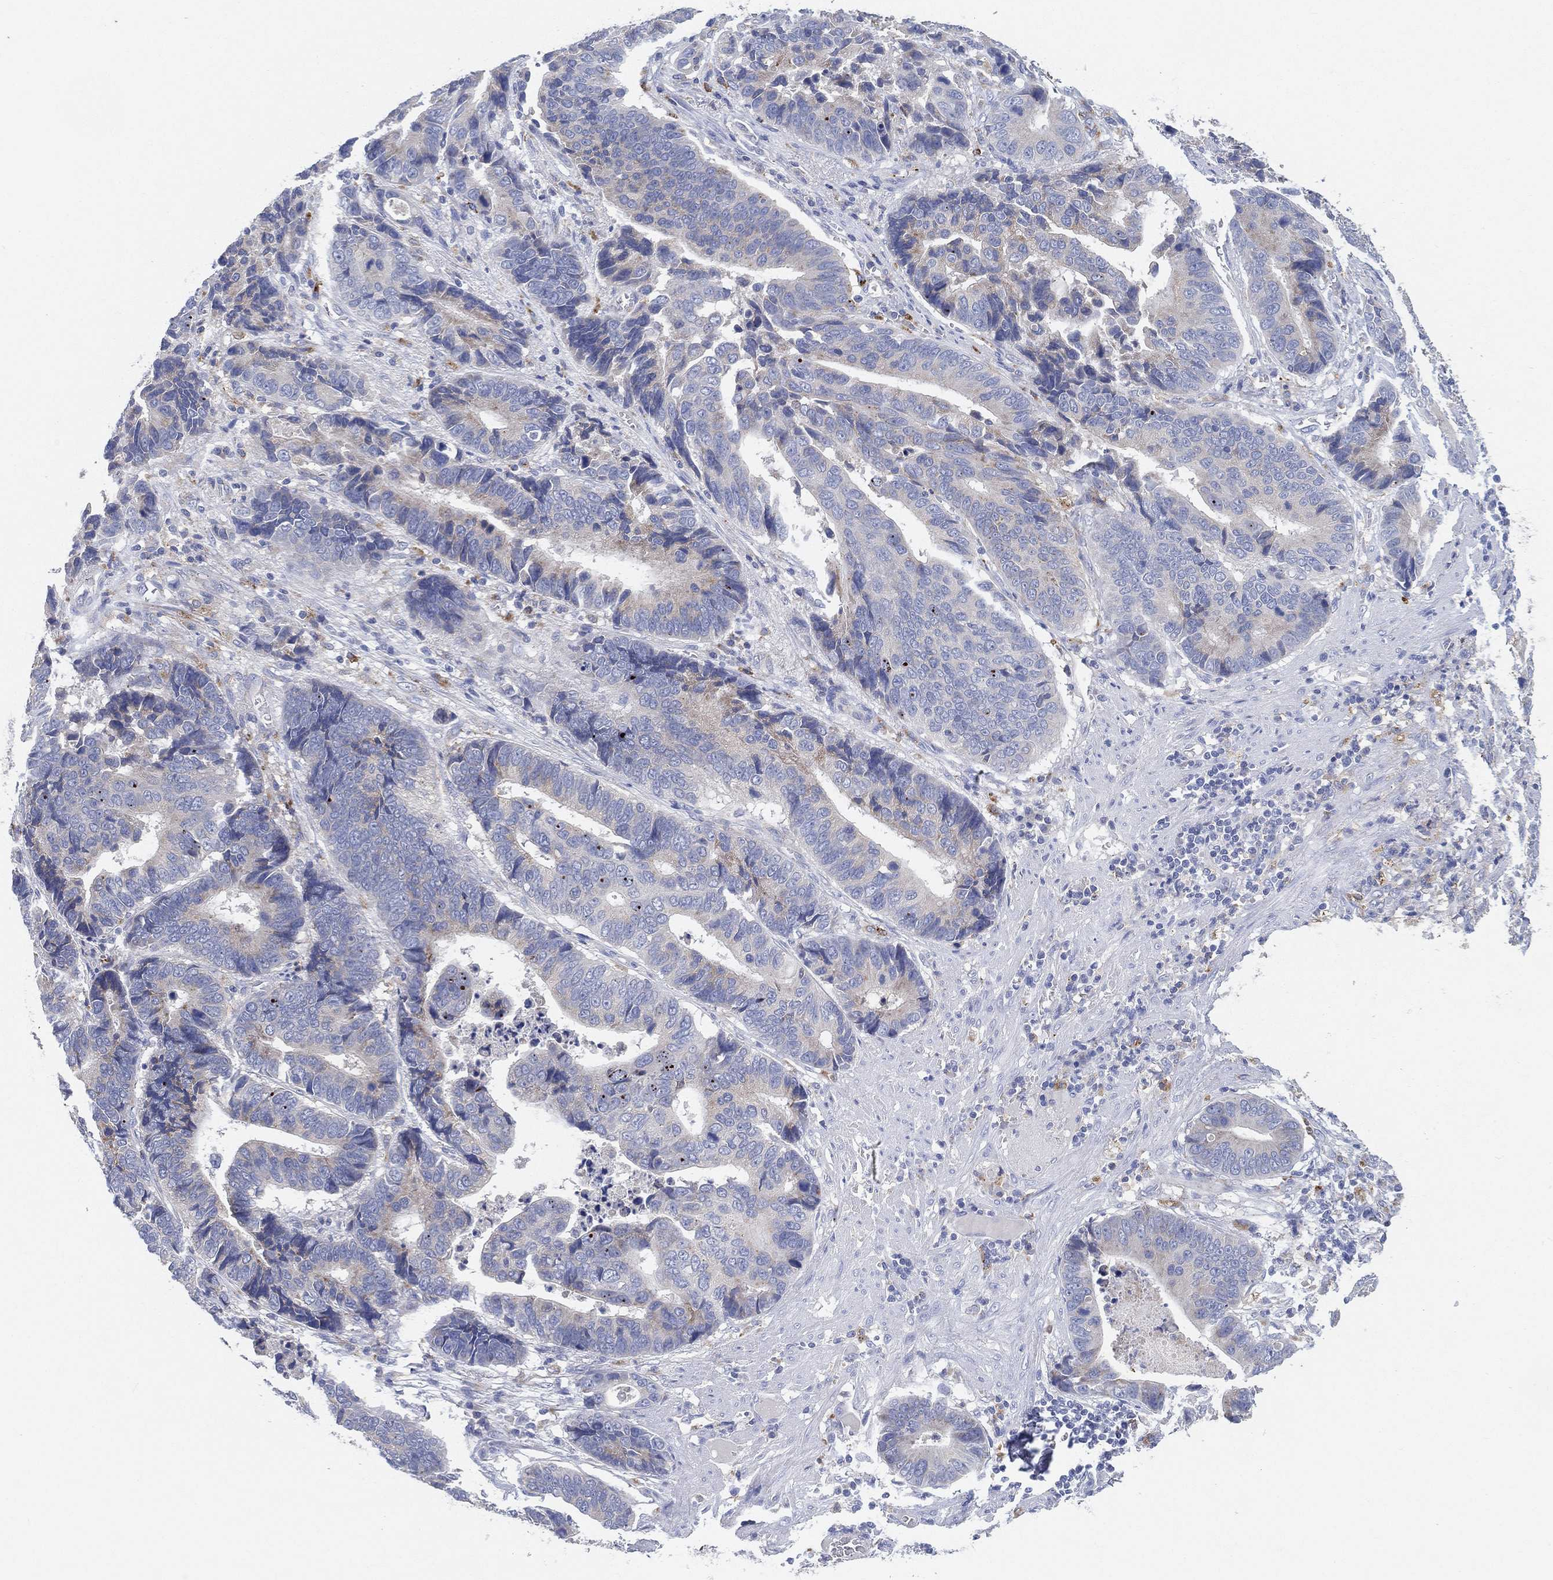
{"staining": {"intensity": "negative", "quantity": "none", "location": "none"}, "tissue": "stomach cancer", "cell_type": "Tumor cells", "image_type": "cancer", "snomed": [{"axis": "morphology", "description": "Adenocarcinoma, NOS"}, {"axis": "topography", "description": "Stomach"}], "caption": "High magnification brightfield microscopy of stomach adenocarcinoma stained with DAB (3,3'-diaminobenzidine) (brown) and counterstained with hematoxylin (blue): tumor cells show no significant expression. (DAB IHC, high magnification).", "gene": "GALNS", "patient": {"sex": "male", "age": 84}}